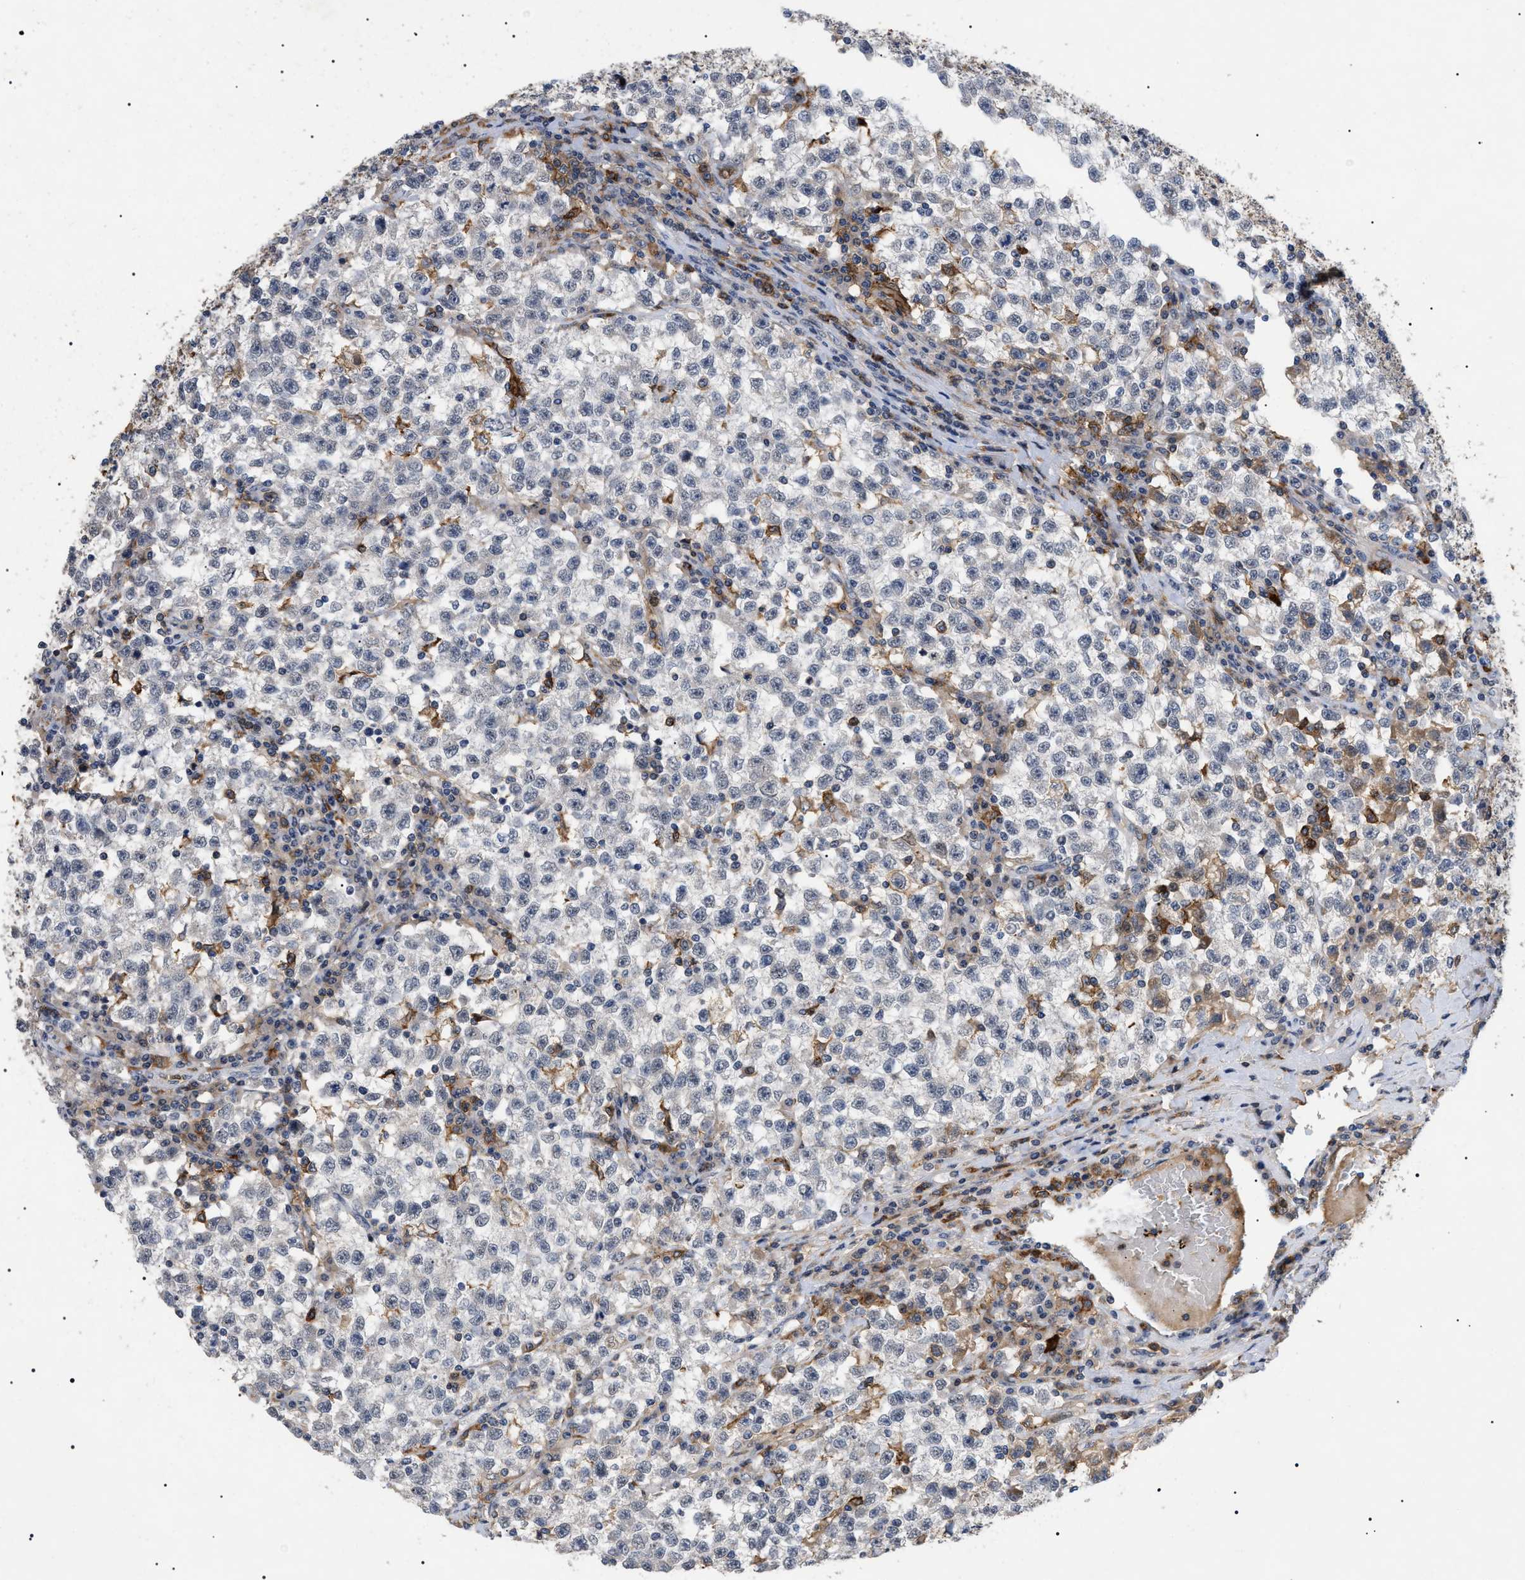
{"staining": {"intensity": "negative", "quantity": "none", "location": "none"}, "tissue": "testis cancer", "cell_type": "Tumor cells", "image_type": "cancer", "snomed": [{"axis": "morphology", "description": "Seminoma, NOS"}, {"axis": "topography", "description": "Testis"}], "caption": "This is an IHC histopathology image of testis cancer. There is no expression in tumor cells.", "gene": "CD300A", "patient": {"sex": "male", "age": 22}}